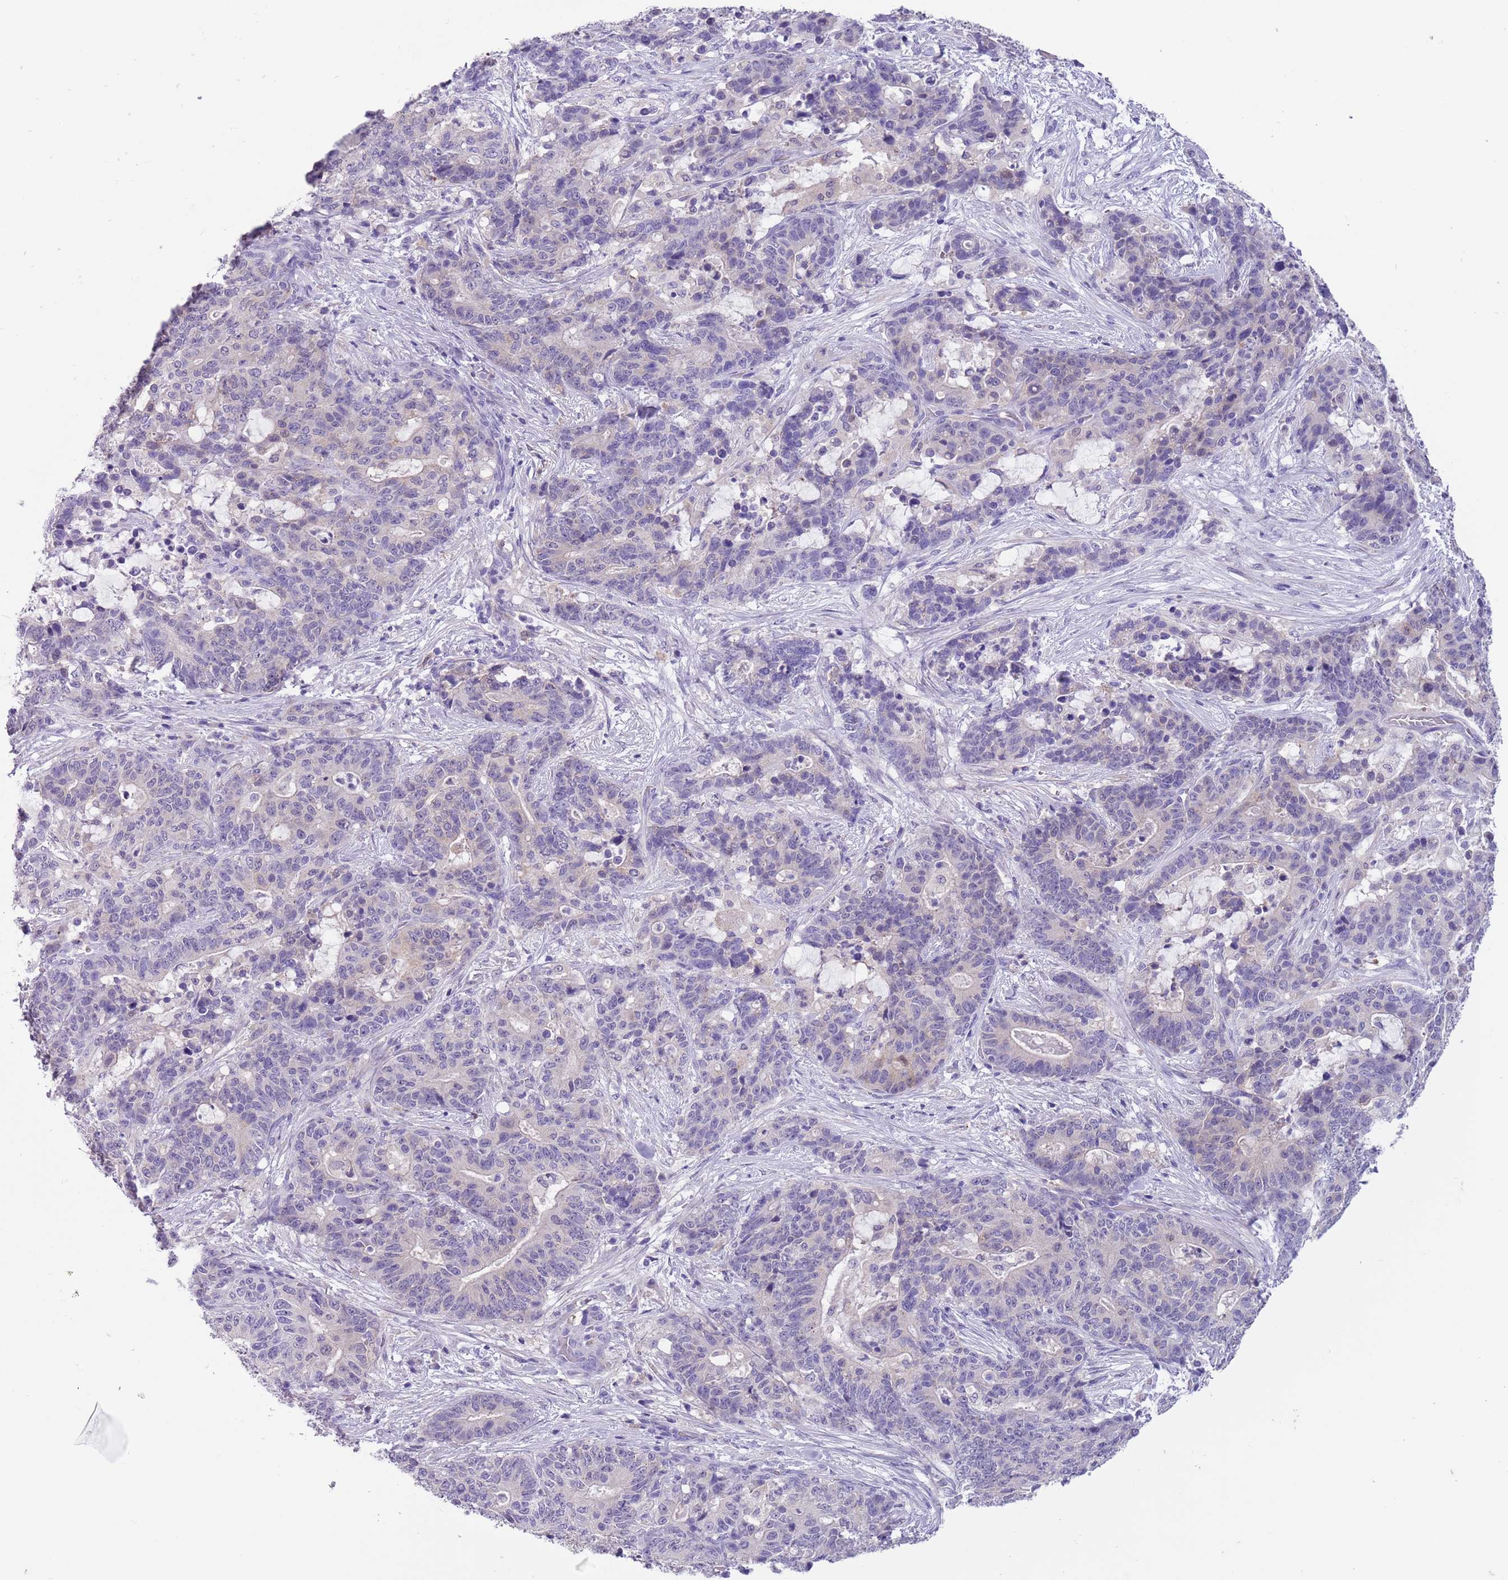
{"staining": {"intensity": "negative", "quantity": "none", "location": "none"}, "tissue": "stomach cancer", "cell_type": "Tumor cells", "image_type": "cancer", "snomed": [{"axis": "morphology", "description": "Normal tissue, NOS"}, {"axis": "morphology", "description": "Adenocarcinoma, NOS"}, {"axis": "topography", "description": "Stomach"}], "caption": "This micrograph is of stomach cancer stained with immunohistochemistry to label a protein in brown with the nuclei are counter-stained blue. There is no positivity in tumor cells.", "gene": "PFKFB2", "patient": {"sex": "female", "age": 64}}